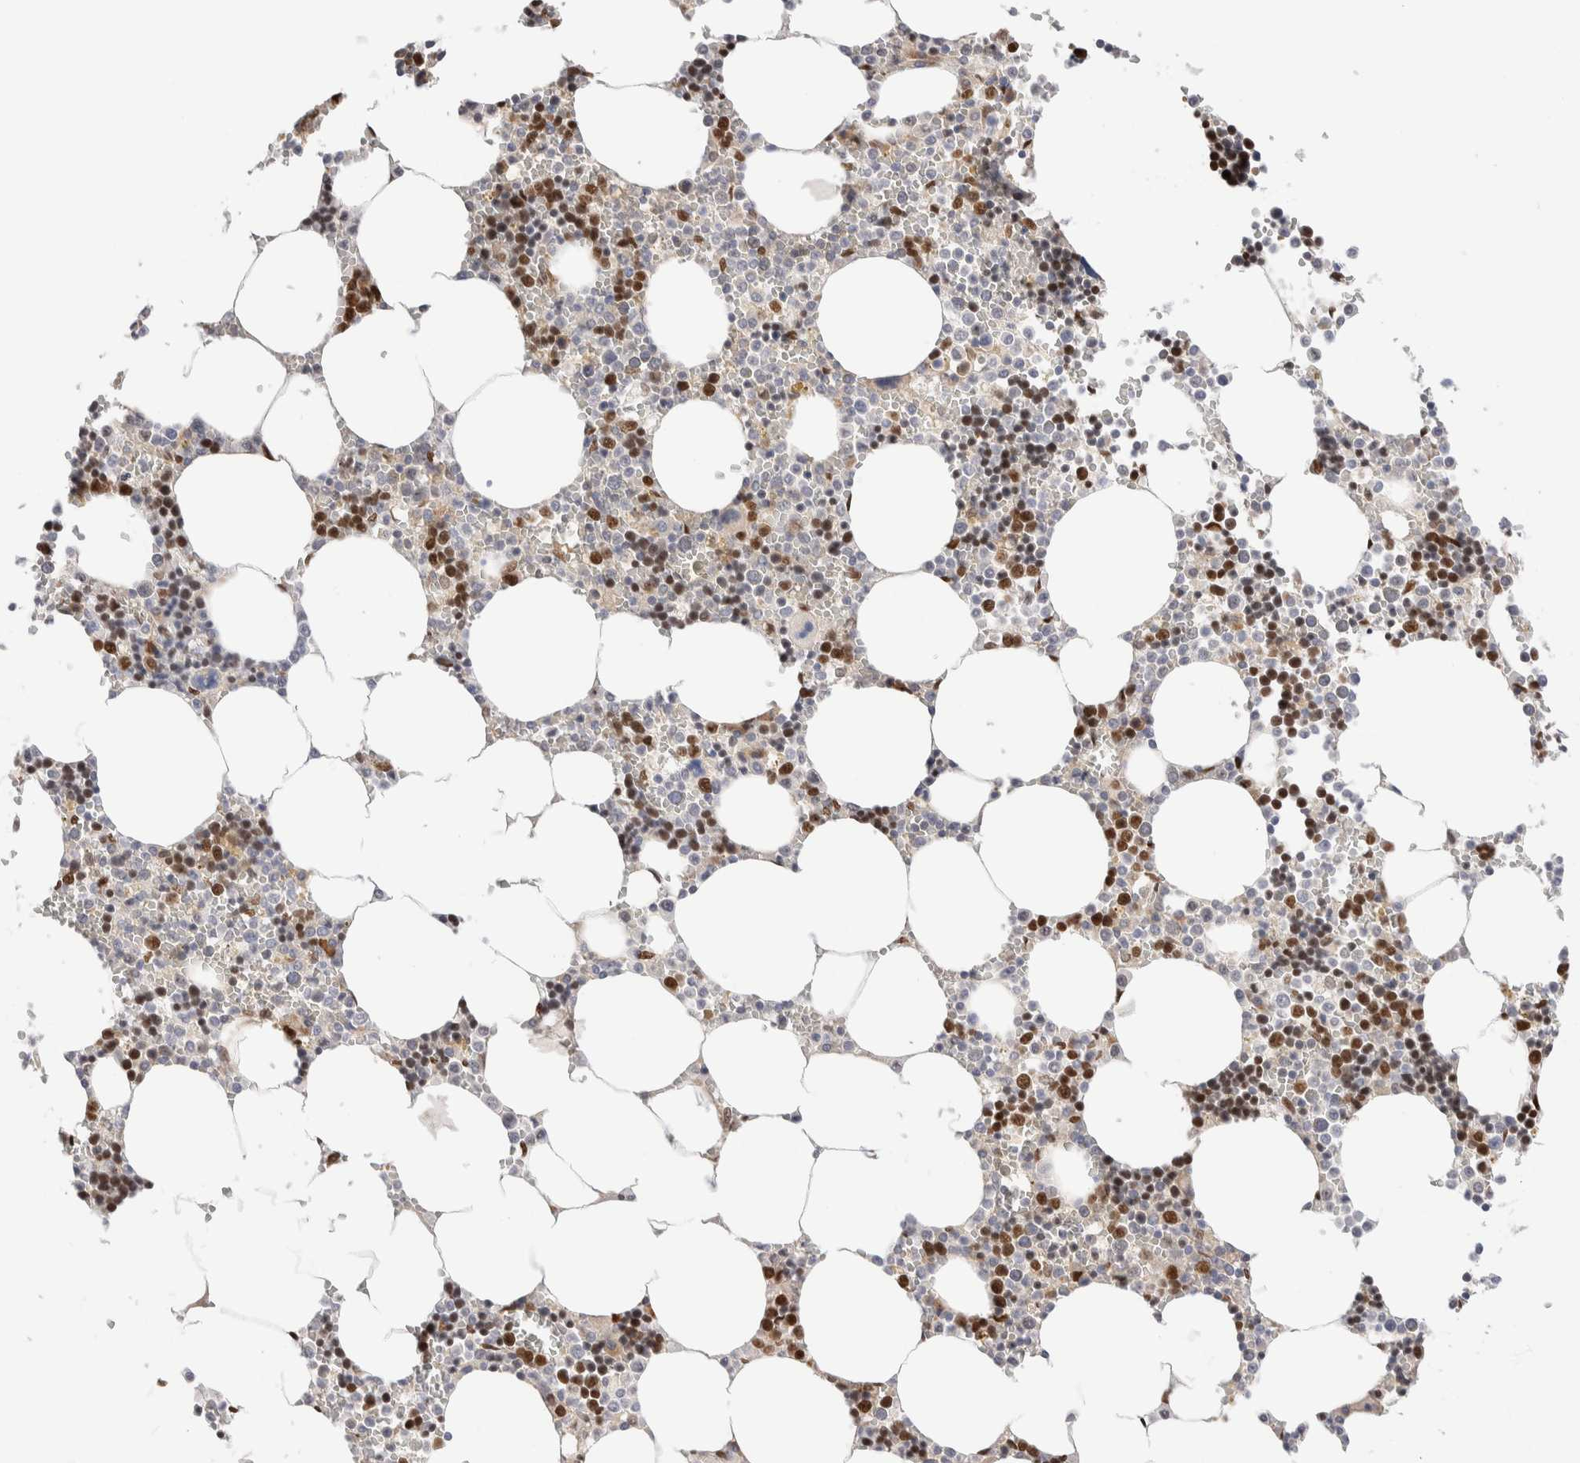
{"staining": {"intensity": "negative", "quantity": "none", "location": "none"}, "tissue": "bone marrow", "cell_type": "Hematopoietic cells", "image_type": "normal", "snomed": [{"axis": "morphology", "description": "Normal tissue, NOS"}, {"axis": "topography", "description": "Bone marrow"}], "caption": "DAB immunohistochemical staining of benign bone marrow demonstrates no significant expression in hematopoietic cells. (DAB (3,3'-diaminobenzidine) IHC with hematoxylin counter stain).", "gene": "NSMAF", "patient": {"sex": "male", "age": 70}}